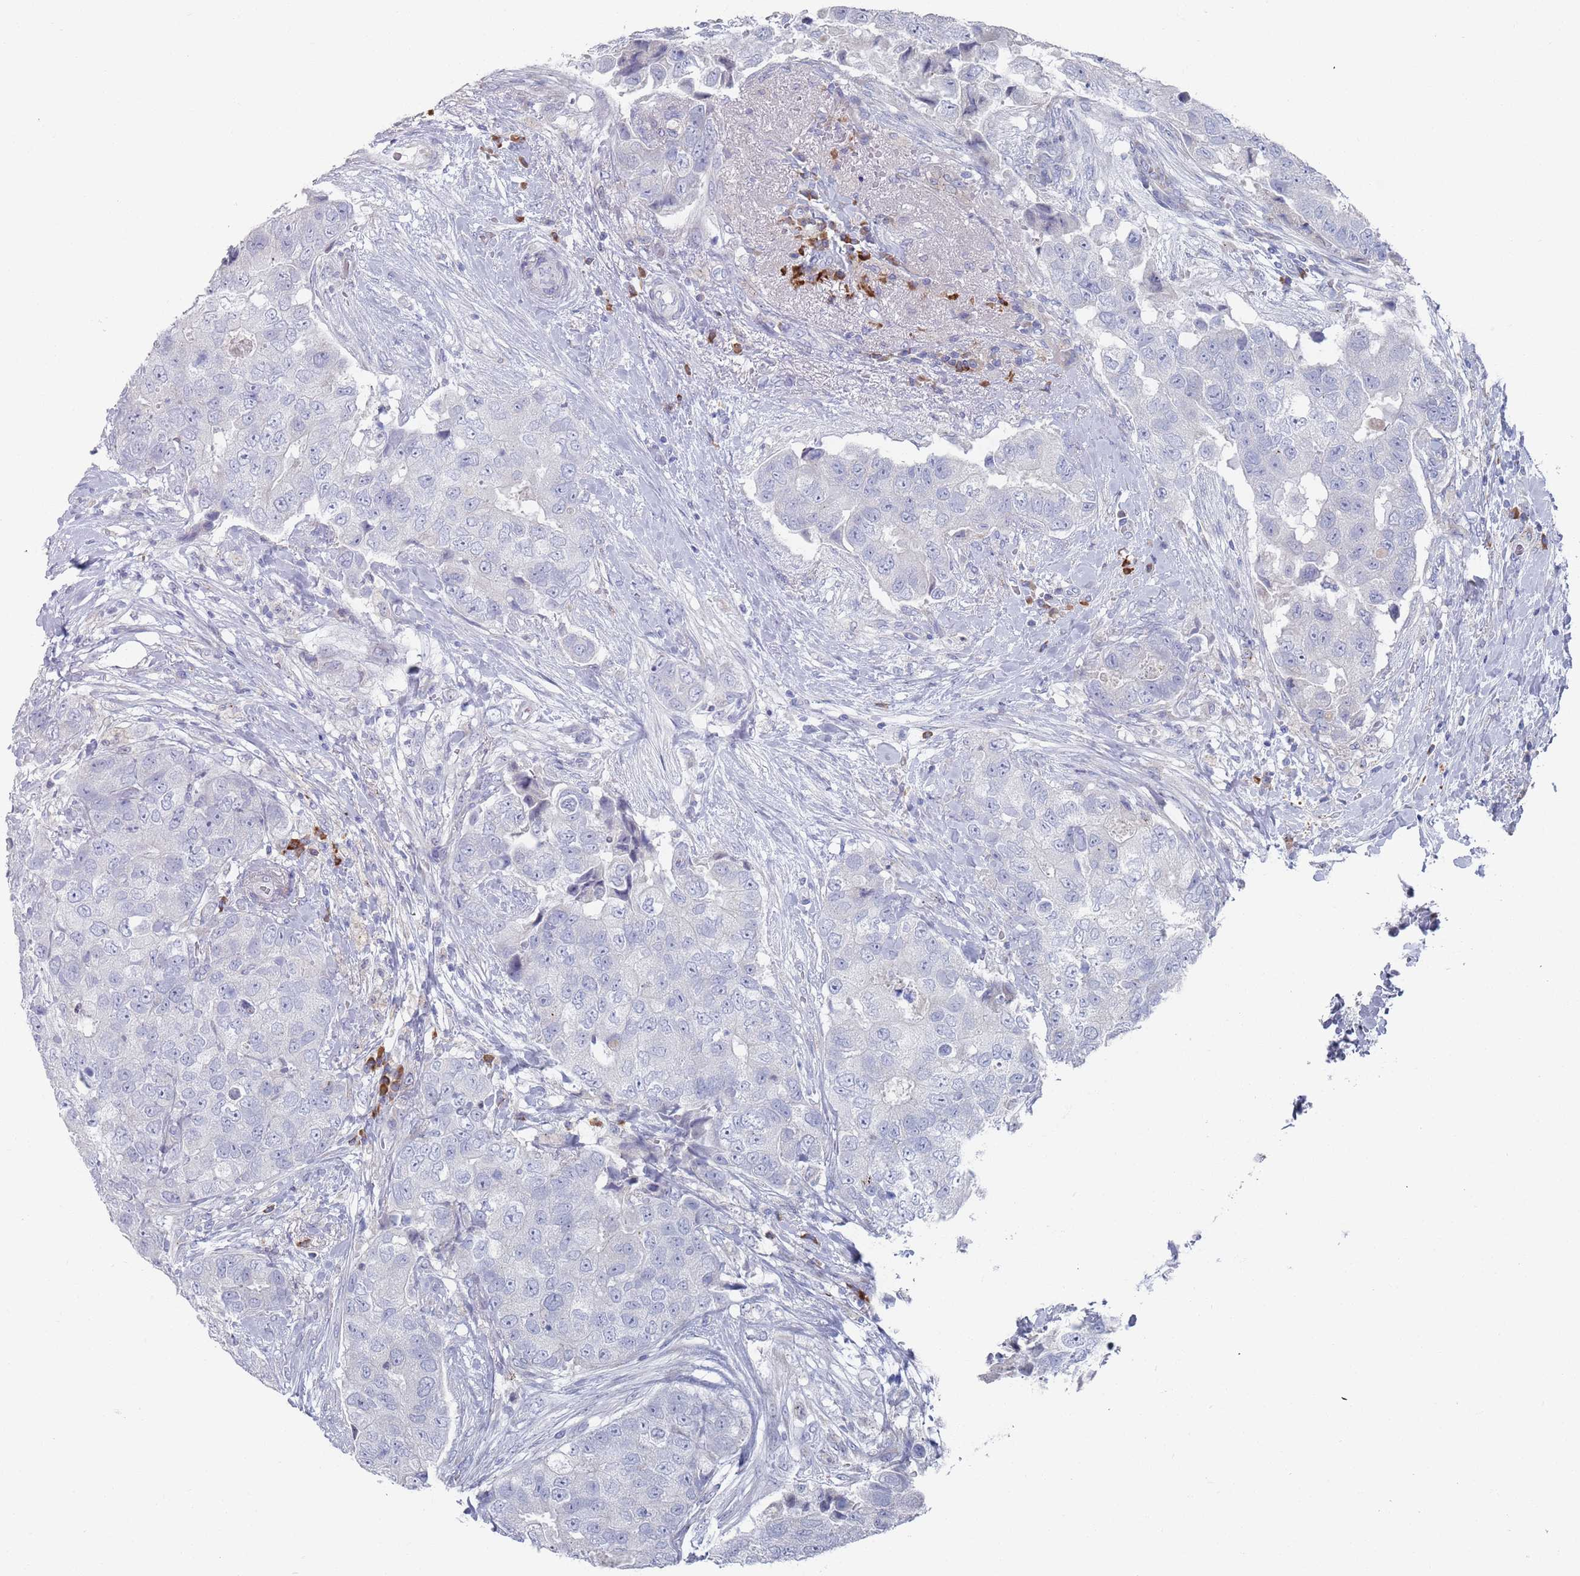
{"staining": {"intensity": "negative", "quantity": "none", "location": "none"}, "tissue": "breast cancer", "cell_type": "Tumor cells", "image_type": "cancer", "snomed": [{"axis": "morphology", "description": "Normal tissue, NOS"}, {"axis": "morphology", "description": "Duct carcinoma"}, {"axis": "topography", "description": "Breast"}], "caption": "Immunohistochemical staining of human breast infiltrating ductal carcinoma demonstrates no significant positivity in tumor cells.", "gene": "MAT1A", "patient": {"sex": "female", "age": 62}}